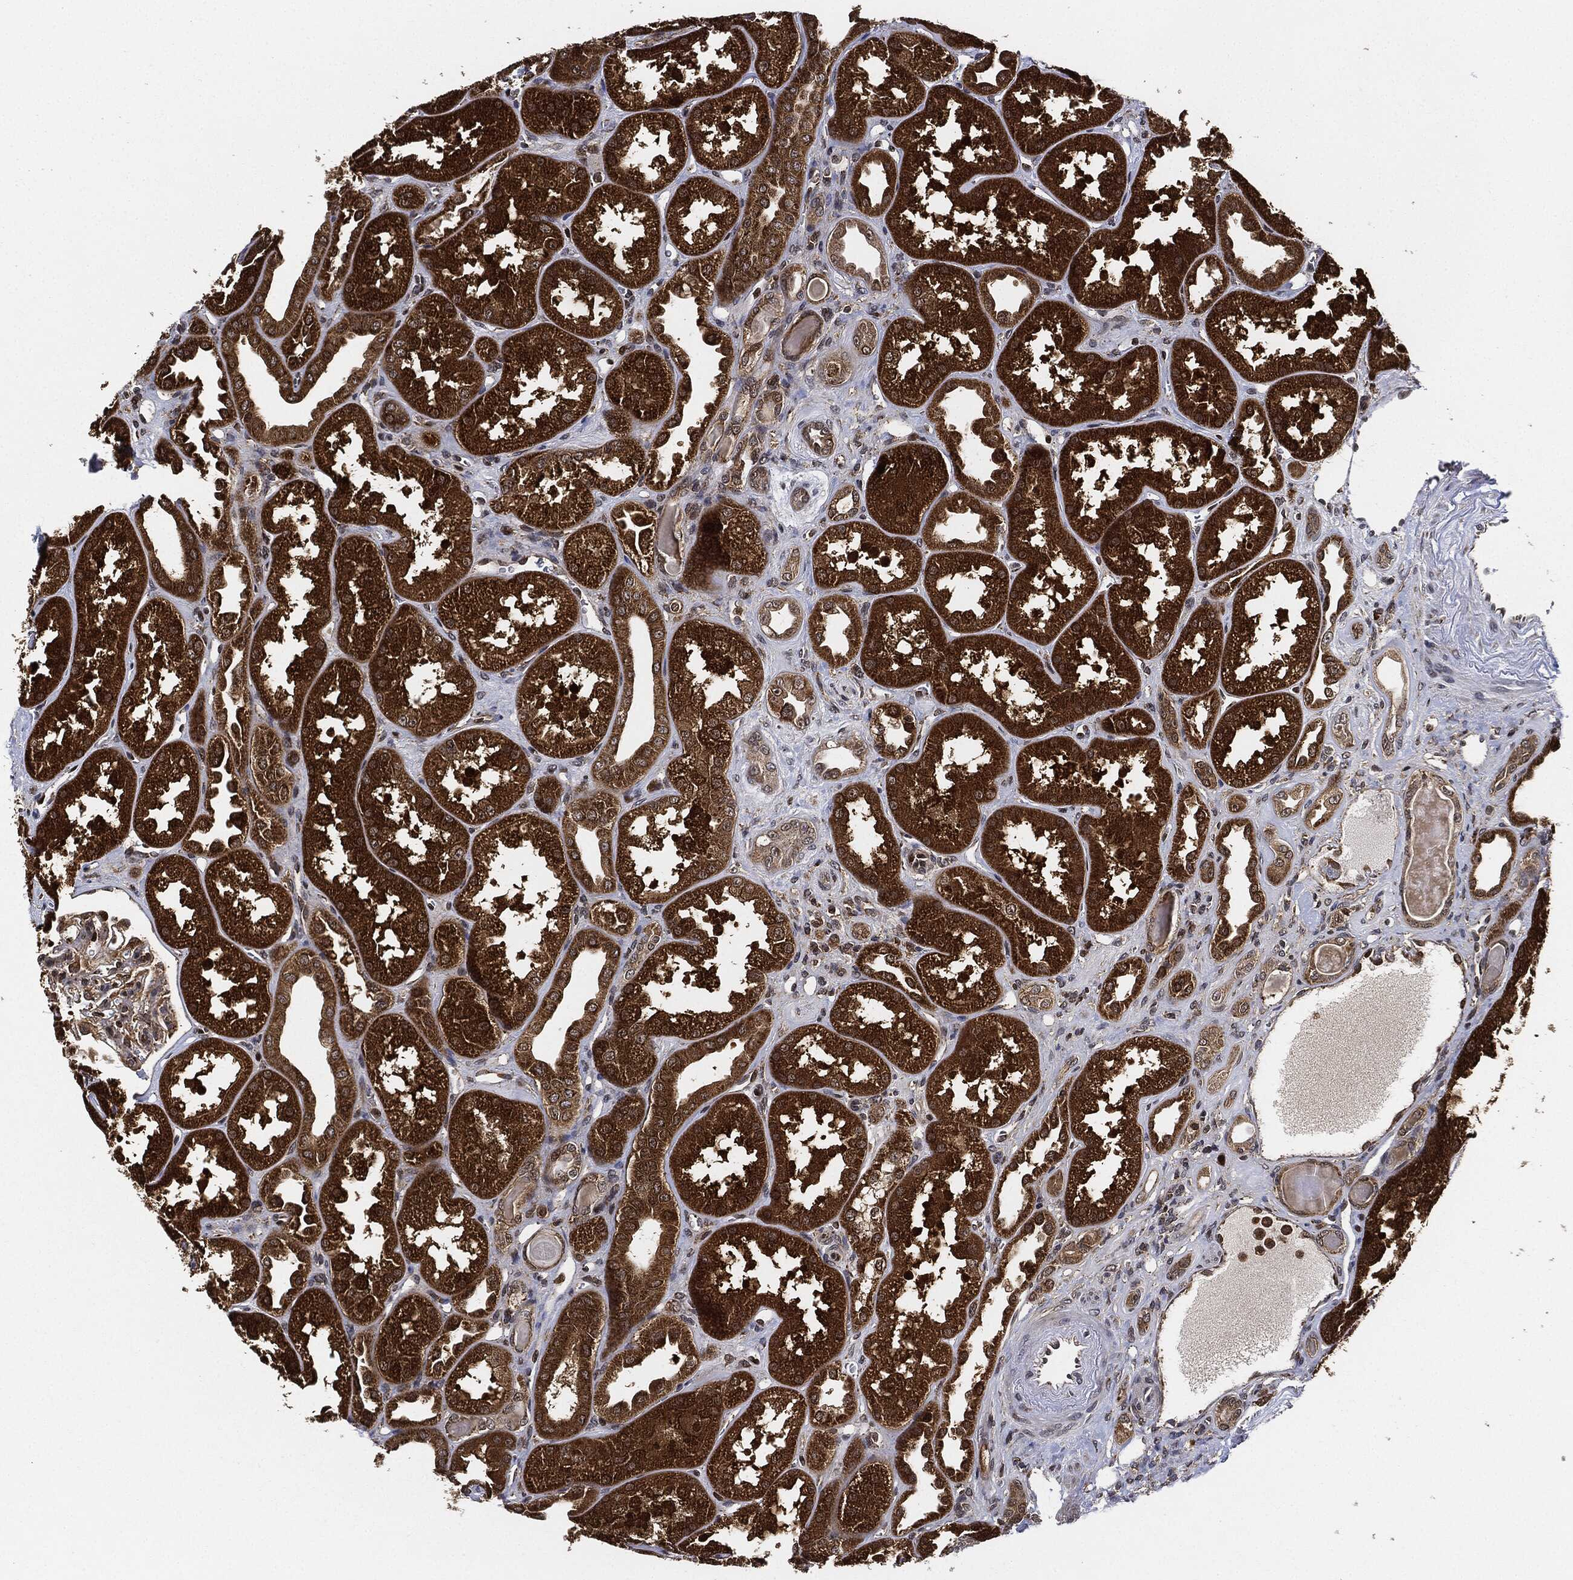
{"staining": {"intensity": "negative", "quantity": "none", "location": "none"}, "tissue": "kidney", "cell_type": "Cells in glomeruli", "image_type": "normal", "snomed": [{"axis": "morphology", "description": "Normal tissue, NOS"}, {"axis": "topography", "description": "Kidney"}], "caption": "Cells in glomeruli are negative for protein expression in benign human kidney. (DAB immunohistochemistry (IHC) visualized using brightfield microscopy, high magnification).", "gene": "RNASEL", "patient": {"sex": "male", "age": 61}}